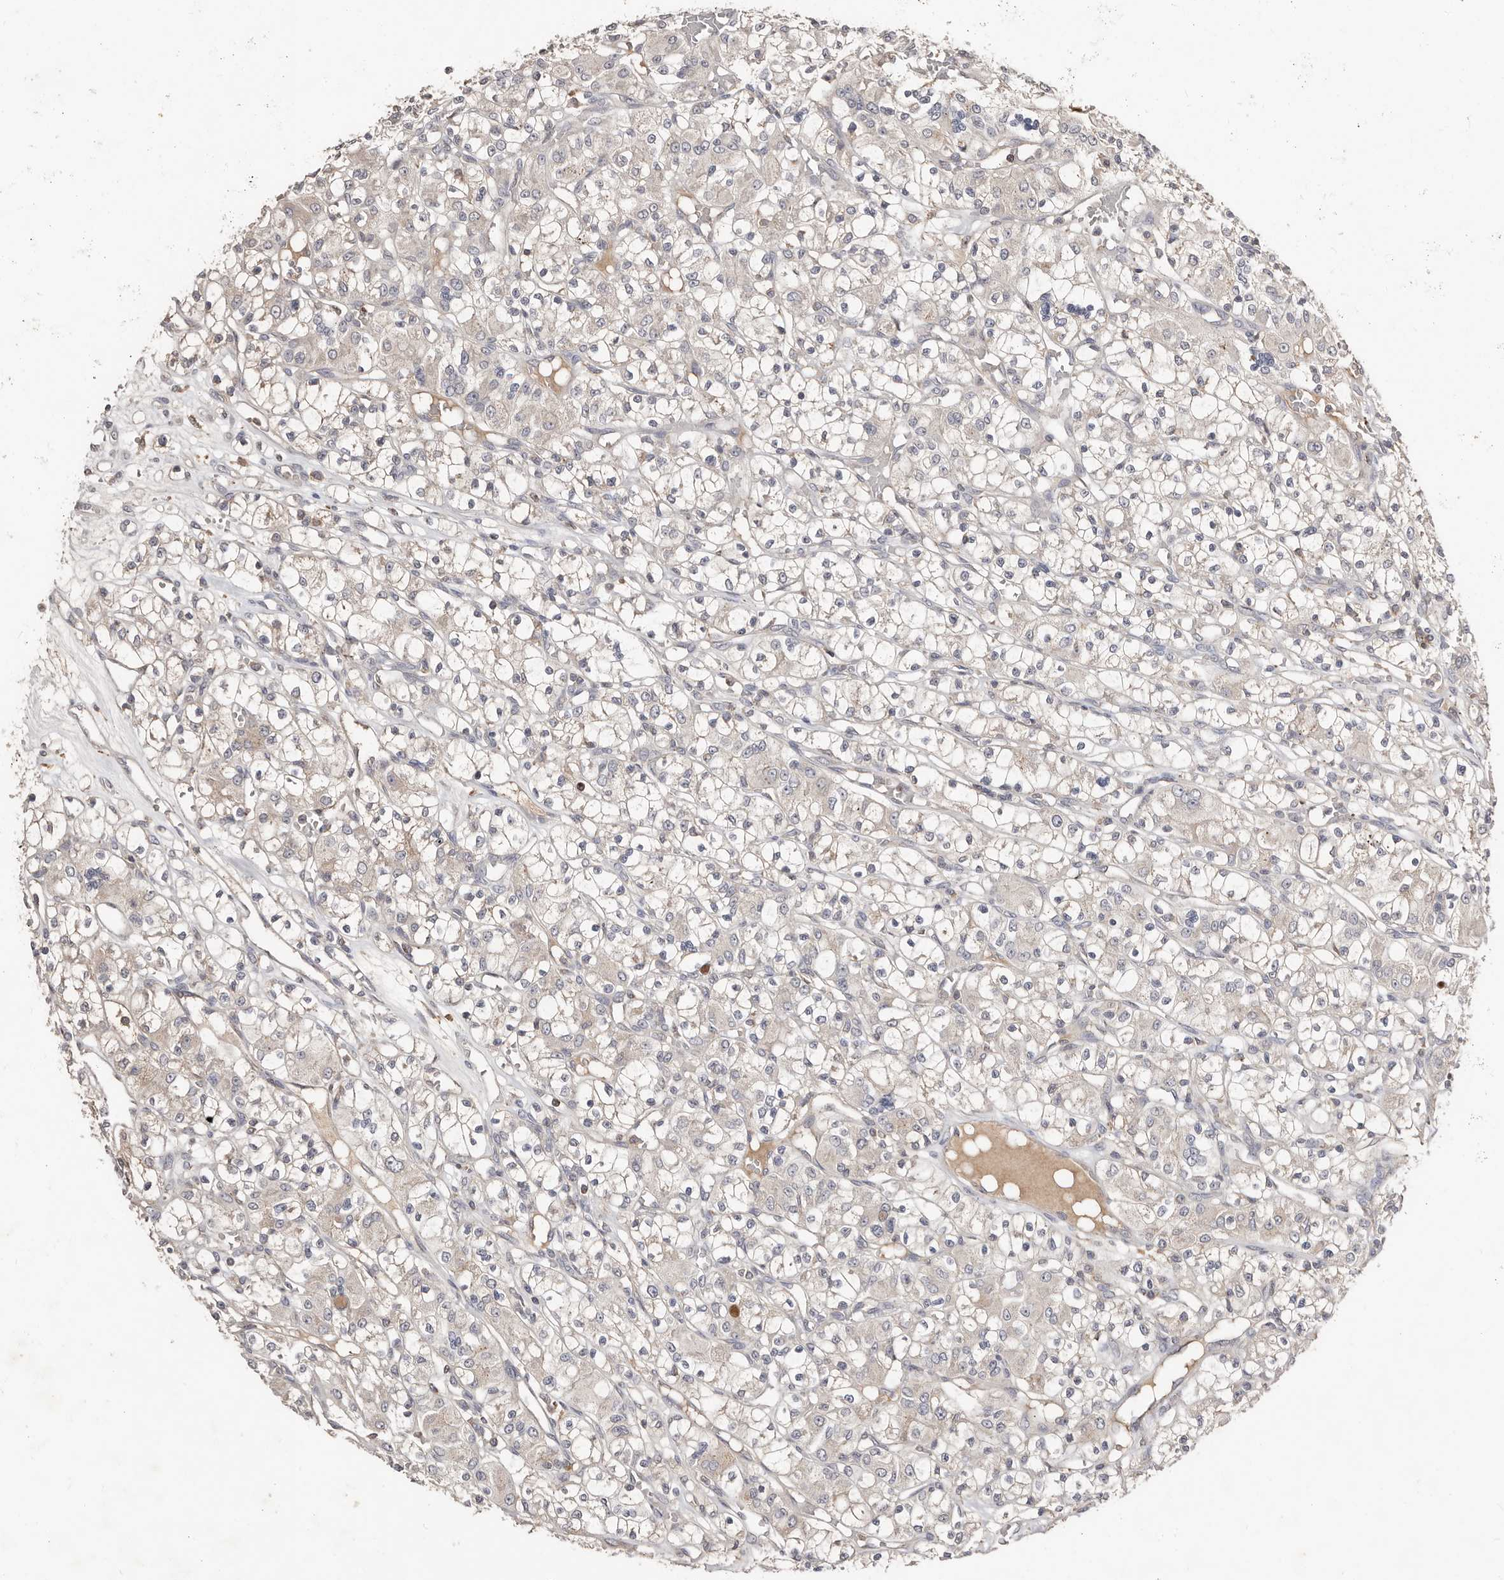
{"staining": {"intensity": "negative", "quantity": "none", "location": "none"}, "tissue": "renal cancer", "cell_type": "Tumor cells", "image_type": "cancer", "snomed": [{"axis": "morphology", "description": "Adenocarcinoma, NOS"}, {"axis": "topography", "description": "Kidney"}], "caption": "A high-resolution histopathology image shows IHC staining of renal cancer, which displays no significant expression in tumor cells.", "gene": "SLC39A2", "patient": {"sex": "female", "age": 59}}